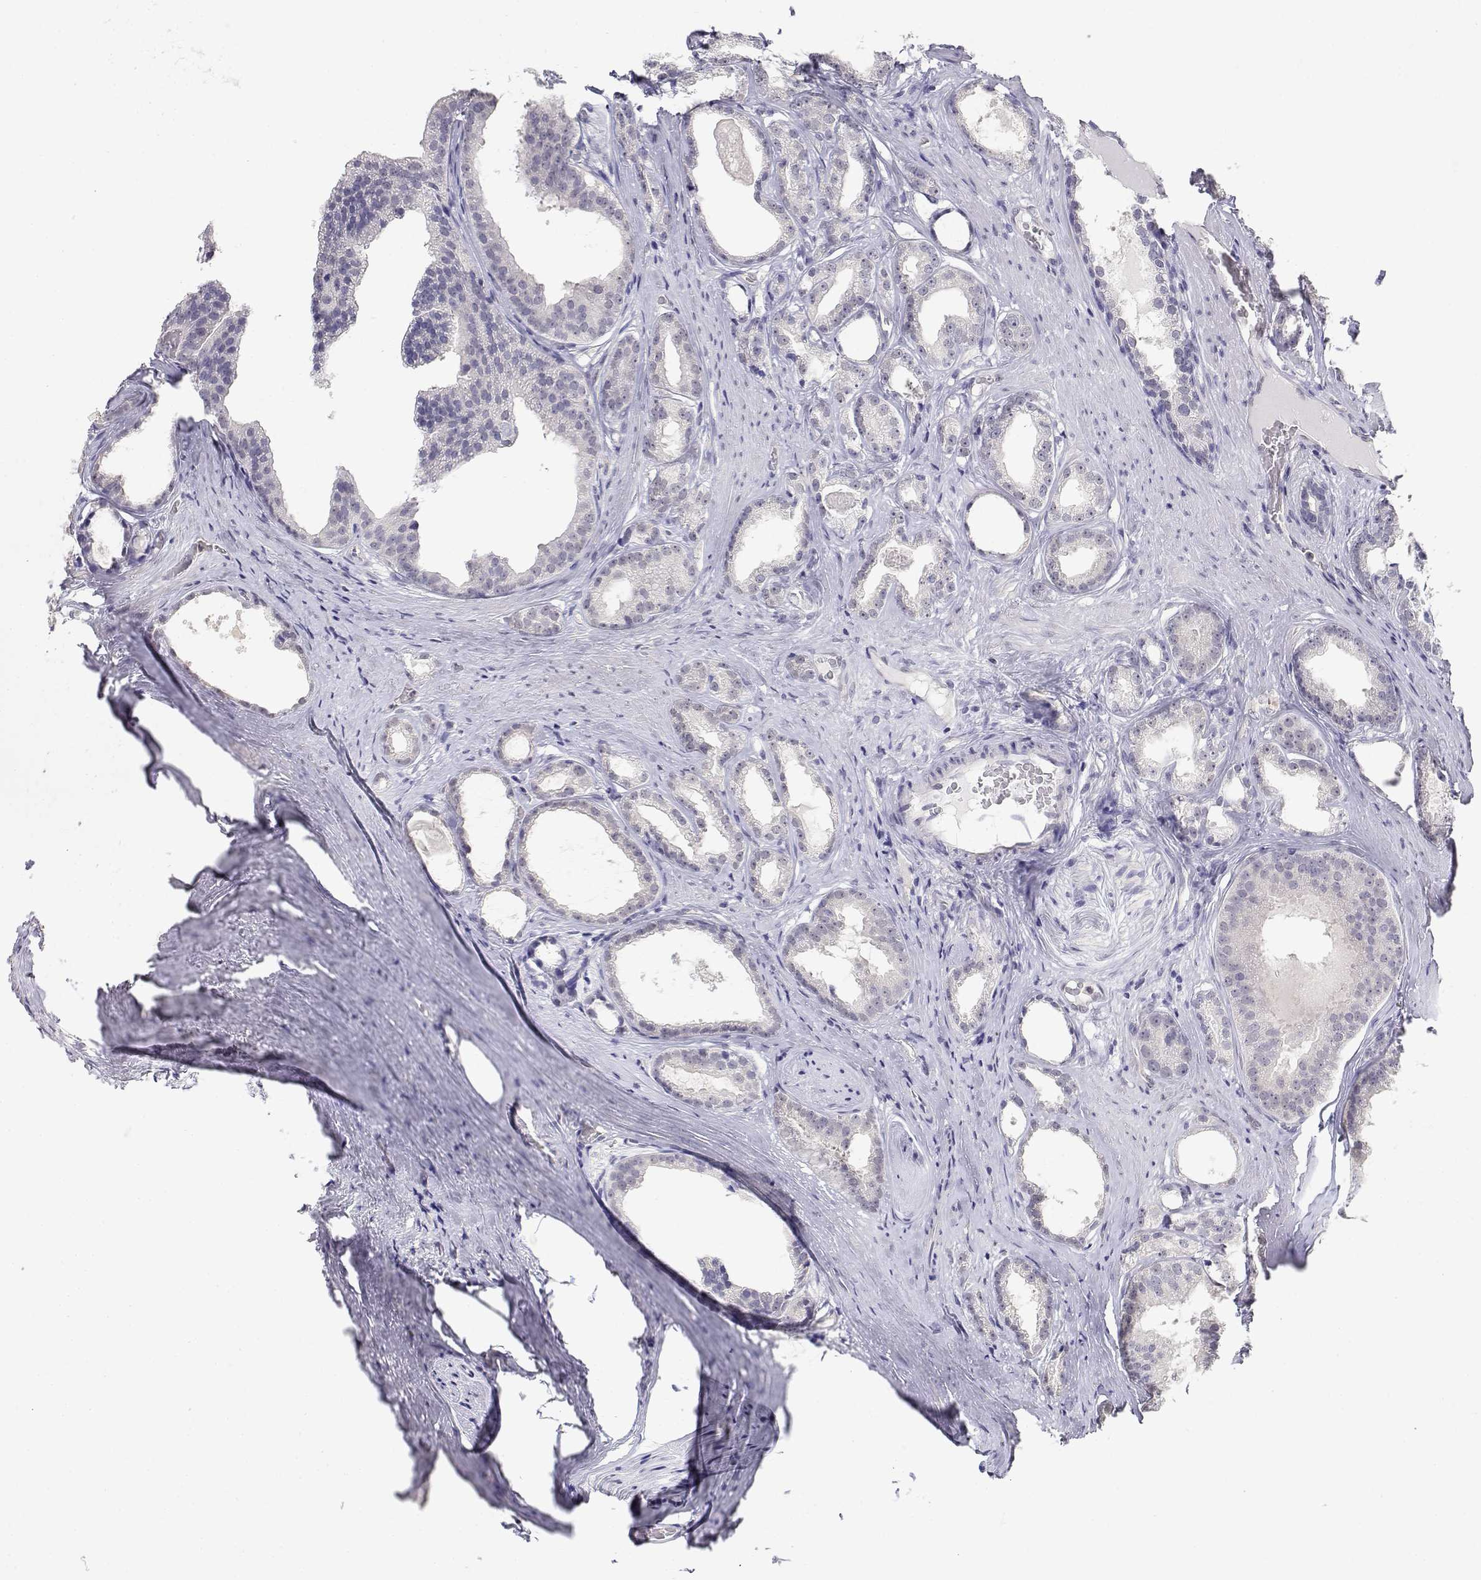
{"staining": {"intensity": "negative", "quantity": "none", "location": "none"}, "tissue": "prostate cancer", "cell_type": "Tumor cells", "image_type": "cancer", "snomed": [{"axis": "morphology", "description": "Adenocarcinoma, Low grade"}, {"axis": "topography", "description": "Prostate"}], "caption": "The histopathology image demonstrates no significant positivity in tumor cells of low-grade adenocarcinoma (prostate).", "gene": "ADA", "patient": {"sex": "male", "age": 65}}